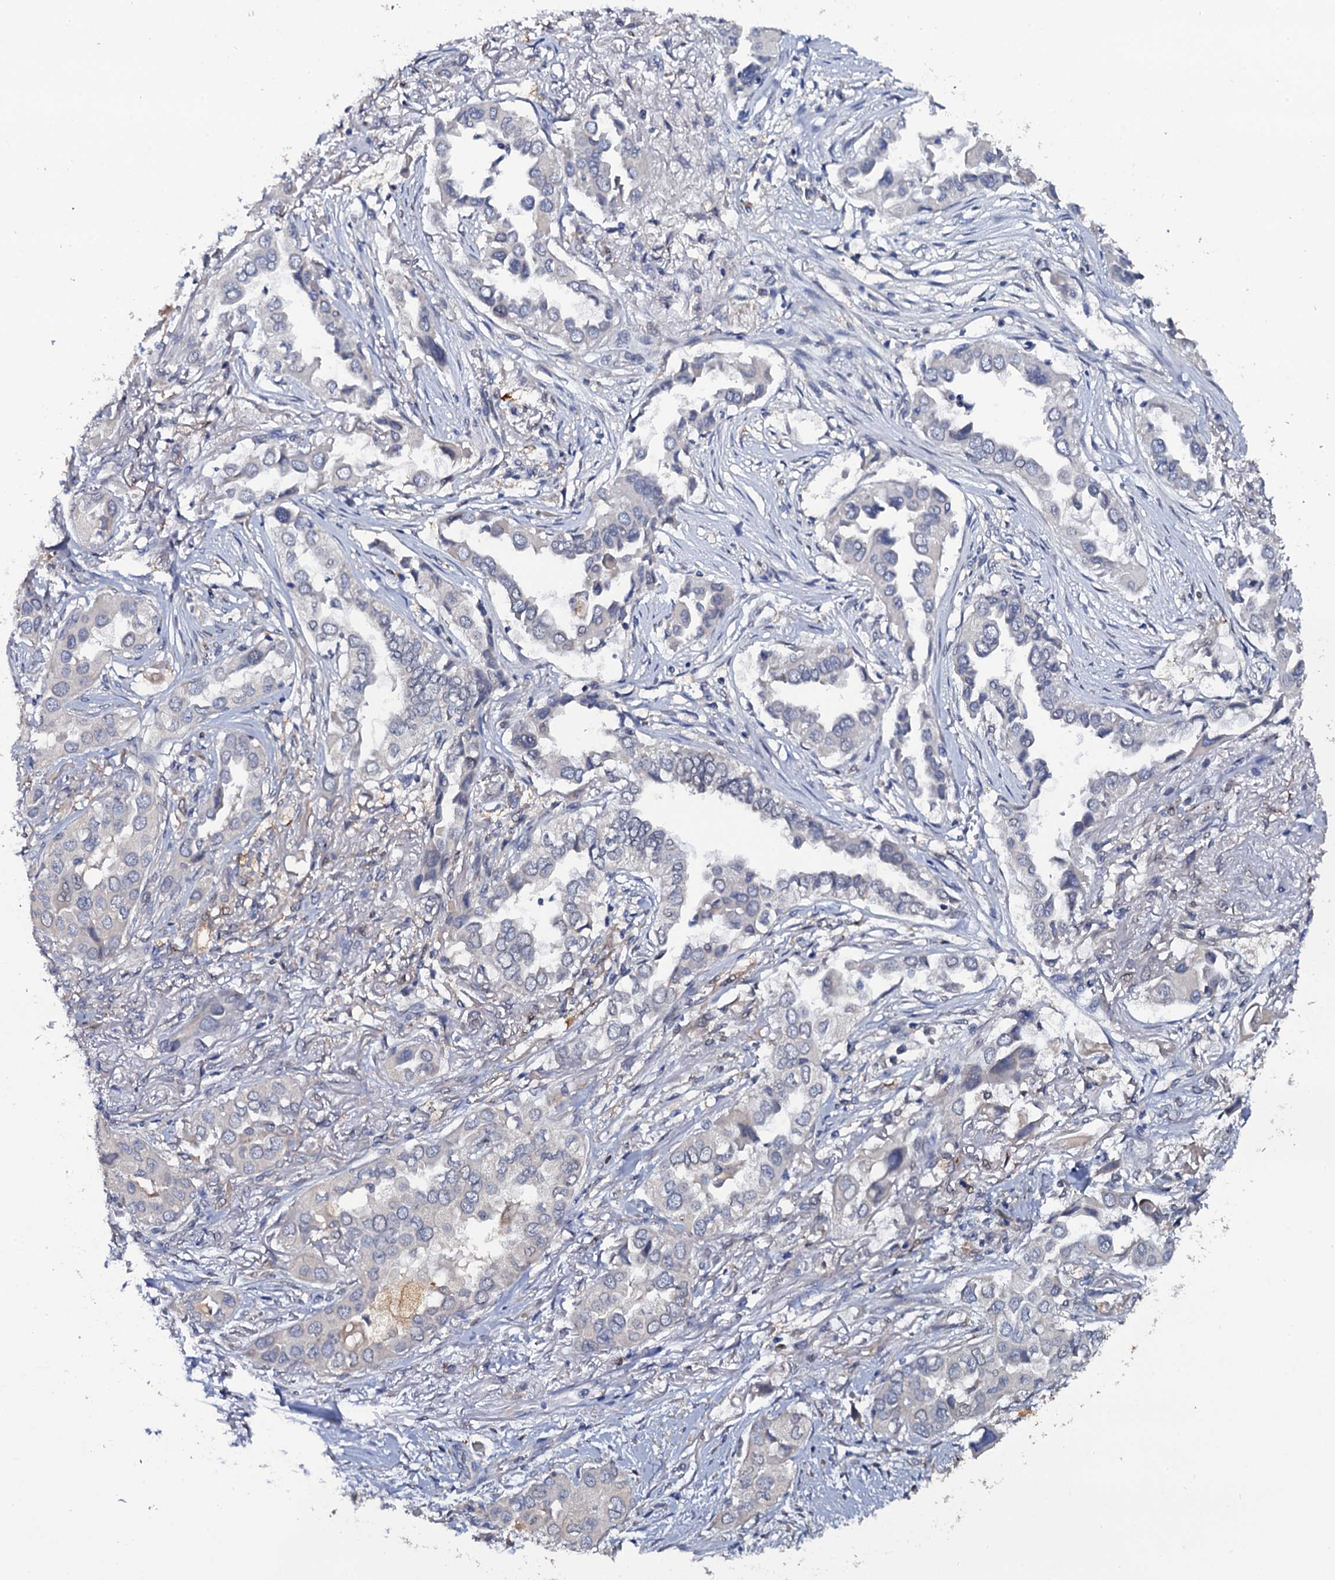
{"staining": {"intensity": "negative", "quantity": "none", "location": "none"}, "tissue": "lung cancer", "cell_type": "Tumor cells", "image_type": "cancer", "snomed": [{"axis": "morphology", "description": "Adenocarcinoma, NOS"}, {"axis": "topography", "description": "Lung"}], "caption": "High magnification brightfield microscopy of lung cancer stained with DAB (3,3'-diaminobenzidine) (brown) and counterstained with hematoxylin (blue): tumor cells show no significant expression.", "gene": "CRYL1", "patient": {"sex": "female", "age": 76}}